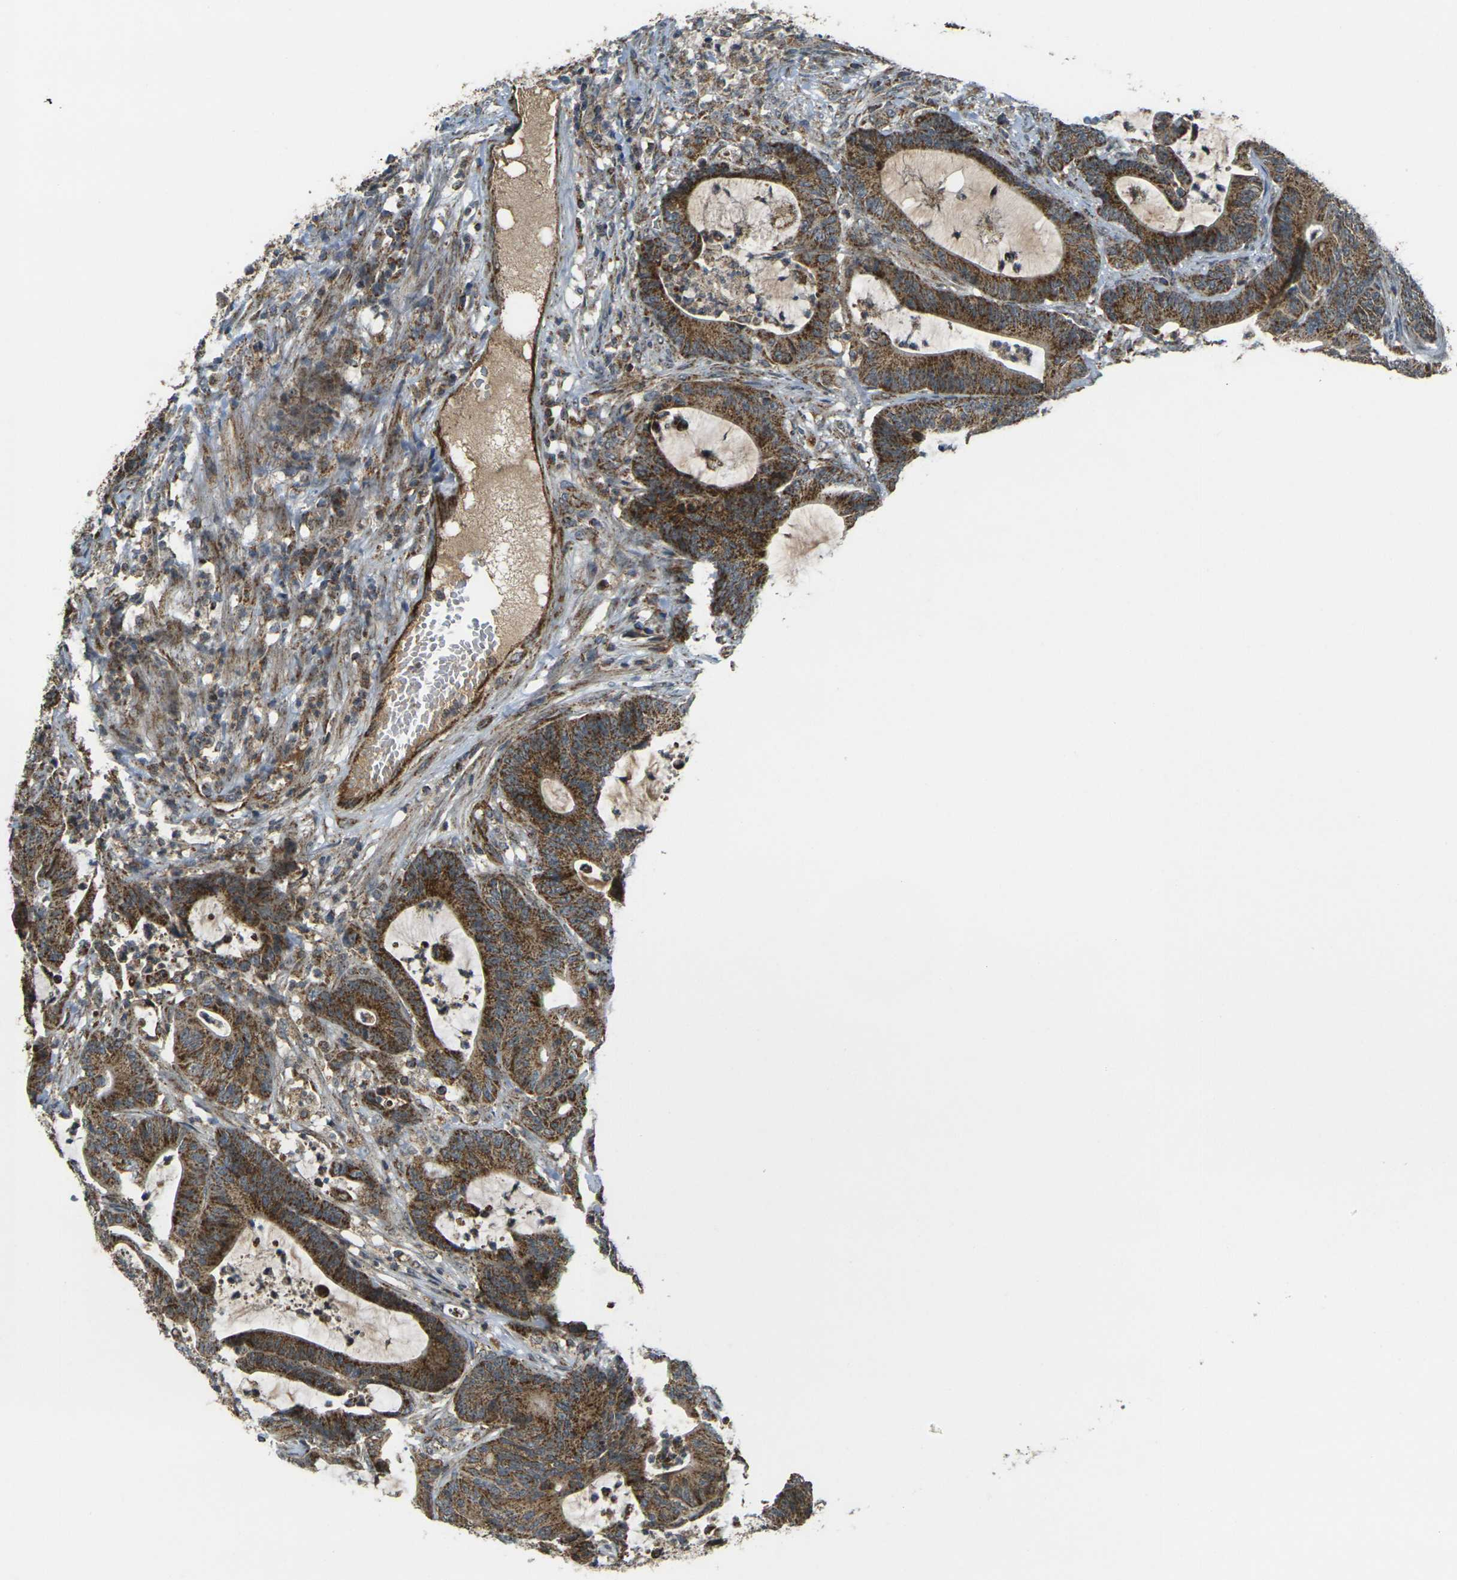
{"staining": {"intensity": "moderate", "quantity": ">75%", "location": "cytoplasmic/membranous"}, "tissue": "colorectal cancer", "cell_type": "Tumor cells", "image_type": "cancer", "snomed": [{"axis": "morphology", "description": "Adenocarcinoma, NOS"}, {"axis": "topography", "description": "Colon"}], "caption": "A photomicrograph showing moderate cytoplasmic/membranous positivity in approximately >75% of tumor cells in adenocarcinoma (colorectal), as visualized by brown immunohistochemical staining.", "gene": "IGF1R", "patient": {"sex": "female", "age": 84}}